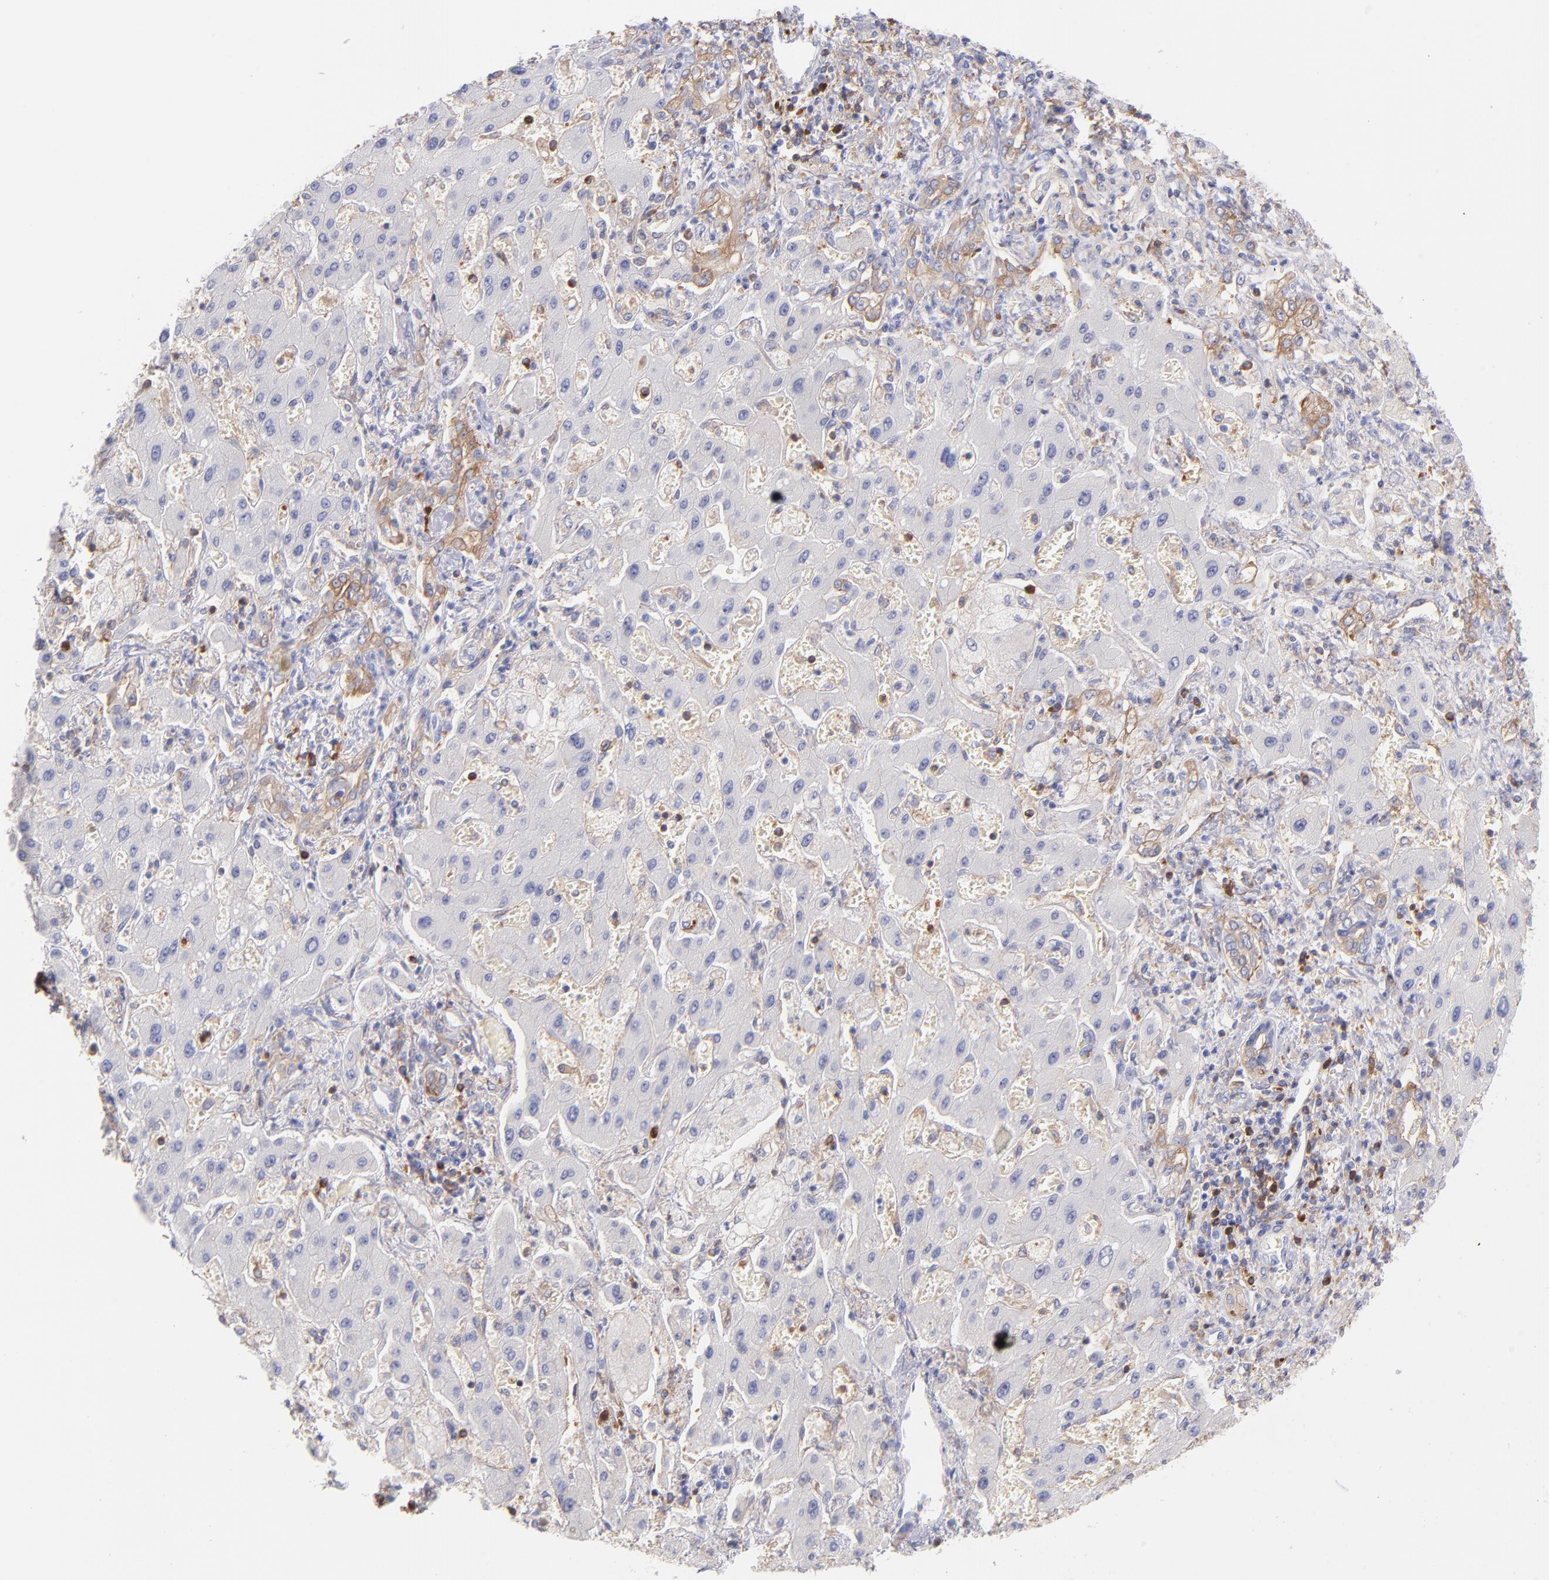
{"staining": {"intensity": "moderate", "quantity": ">75%", "location": "cytoplasmic/membranous"}, "tissue": "liver cancer", "cell_type": "Tumor cells", "image_type": "cancer", "snomed": [{"axis": "morphology", "description": "Cholangiocarcinoma"}, {"axis": "topography", "description": "Liver"}], "caption": "Immunohistochemical staining of liver cancer displays moderate cytoplasmic/membranous protein expression in approximately >75% of tumor cells.", "gene": "PRKCA", "patient": {"sex": "male", "age": 50}}